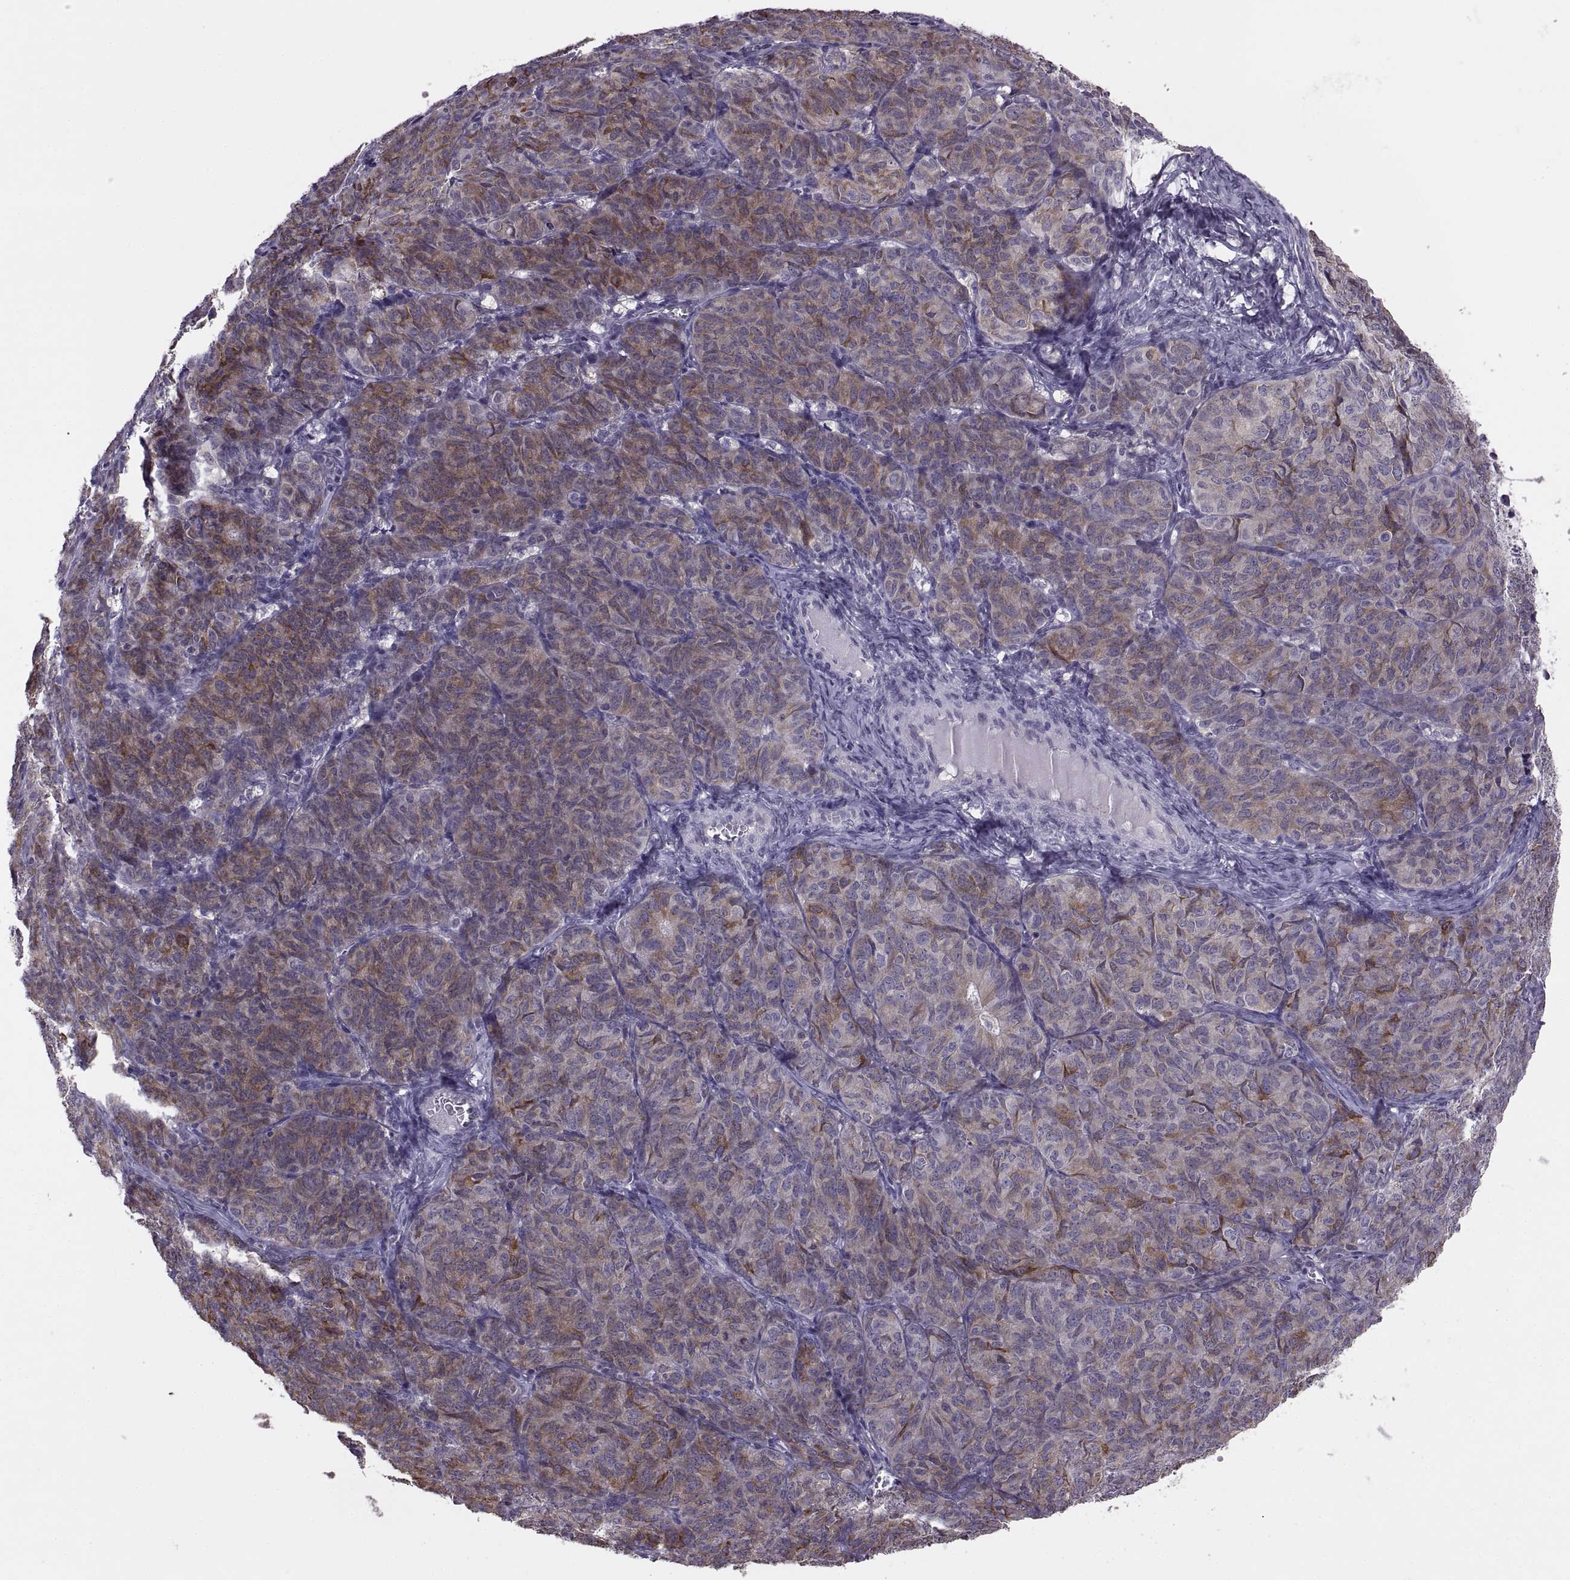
{"staining": {"intensity": "moderate", "quantity": "25%-75%", "location": "cytoplasmic/membranous"}, "tissue": "ovarian cancer", "cell_type": "Tumor cells", "image_type": "cancer", "snomed": [{"axis": "morphology", "description": "Carcinoma, endometroid"}, {"axis": "topography", "description": "Ovary"}], "caption": "Ovarian cancer (endometroid carcinoma) was stained to show a protein in brown. There is medium levels of moderate cytoplasmic/membranous staining in about 25%-75% of tumor cells.", "gene": "LETM2", "patient": {"sex": "female", "age": 80}}